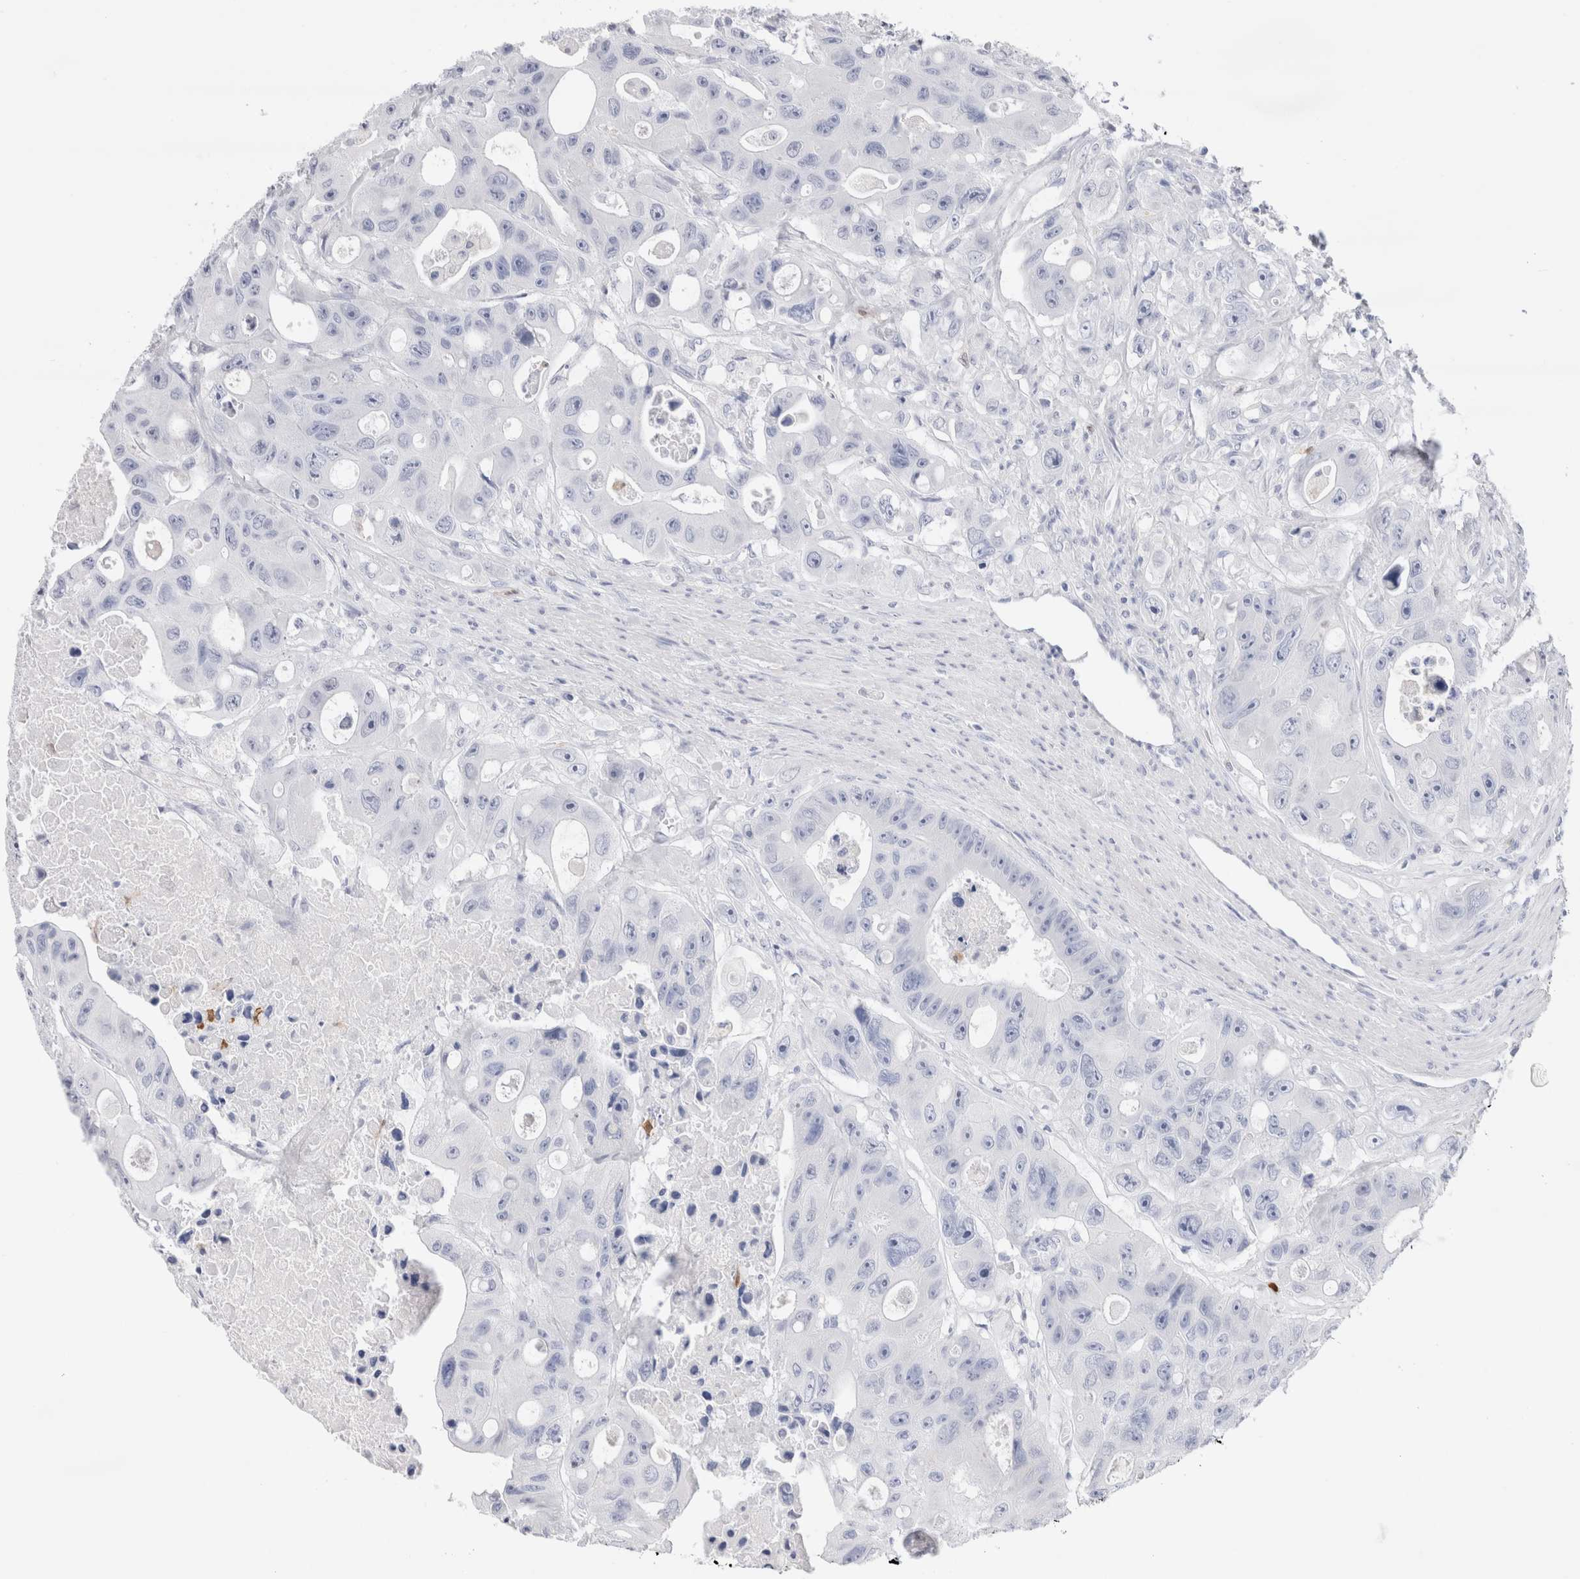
{"staining": {"intensity": "negative", "quantity": "none", "location": "none"}, "tissue": "colorectal cancer", "cell_type": "Tumor cells", "image_type": "cancer", "snomed": [{"axis": "morphology", "description": "Adenocarcinoma, NOS"}, {"axis": "topography", "description": "Colon"}], "caption": "There is no significant staining in tumor cells of colorectal cancer (adenocarcinoma).", "gene": "SLC10A5", "patient": {"sex": "female", "age": 46}}